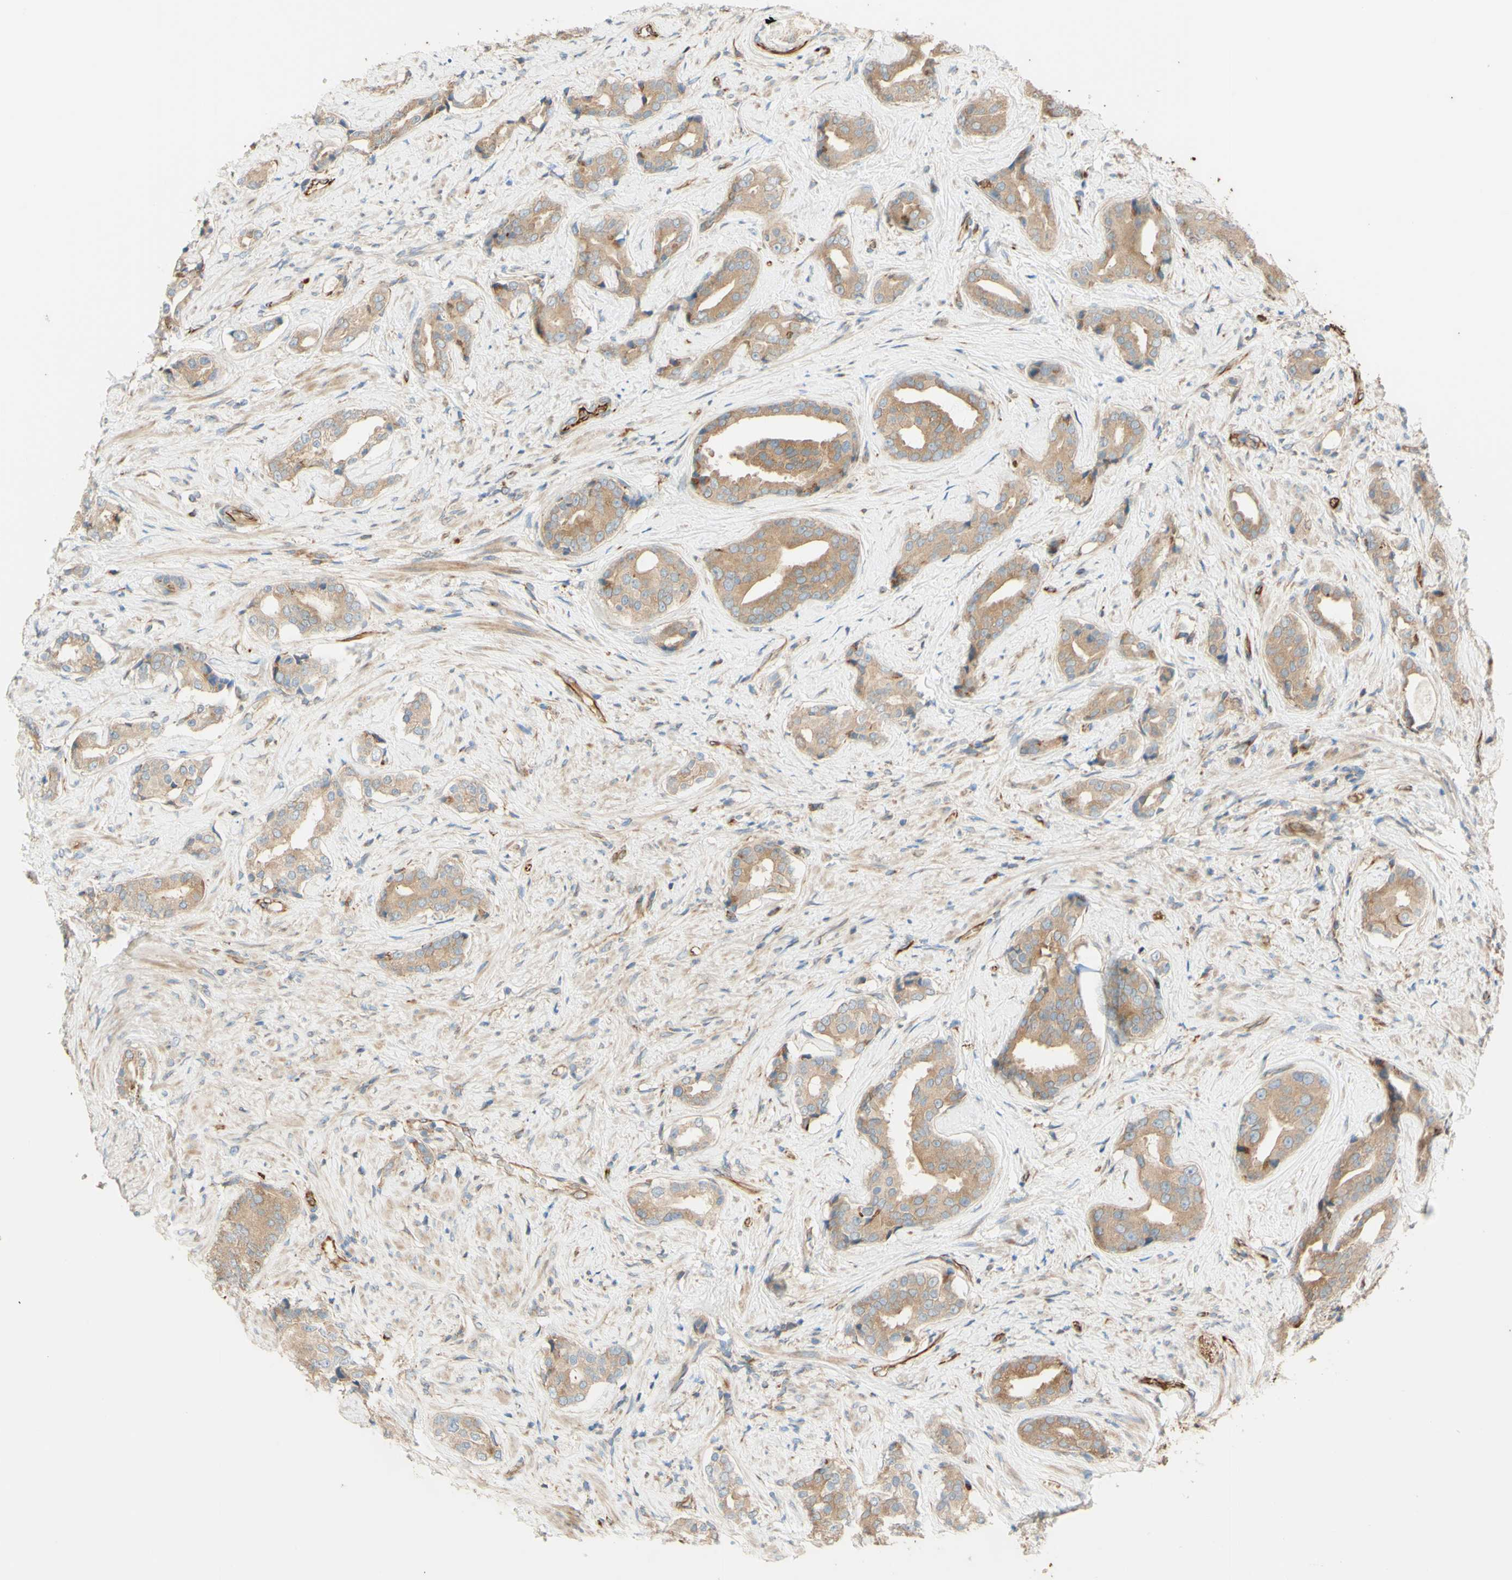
{"staining": {"intensity": "moderate", "quantity": ">75%", "location": "cytoplasmic/membranous"}, "tissue": "prostate cancer", "cell_type": "Tumor cells", "image_type": "cancer", "snomed": [{"axis": "morphology", "description": "Adenocarcinoma, High grade"}, {"axis": "topography", "description": "Prostate"}], "caption": "High-grade adenocarcinoma (prostate) stained with IHC demonstrates moderate cytoplasmic/membranous staining in about >75% of tumor cells.", "gene": "C1orf43", "patient": {"sex": "male", "age": 71}}